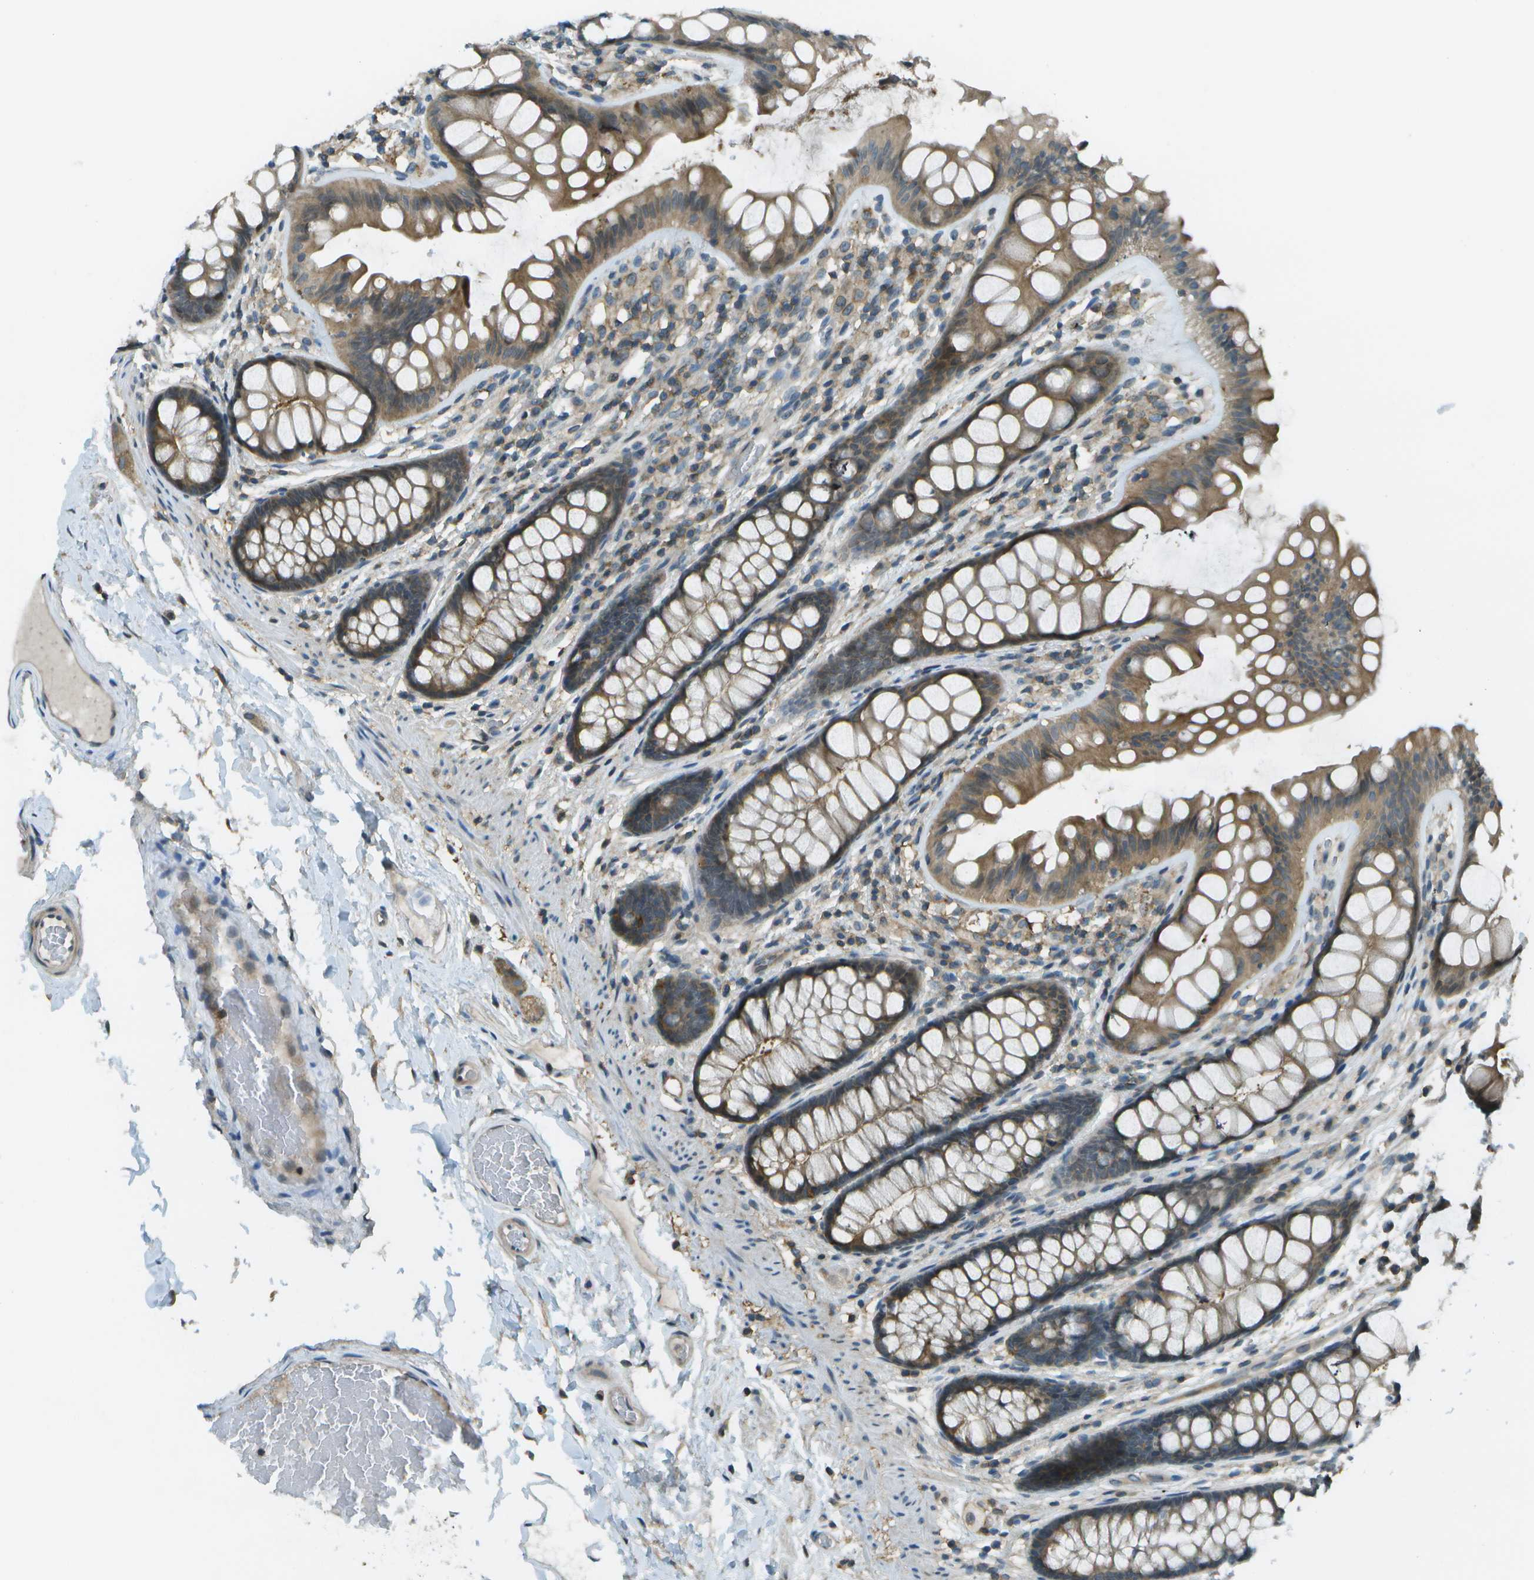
{"staining": {"intensity": "weak", "quantity": ">75%", "location": "cytoplasmic/membranous"}, "tissue": "colon", "cell_type": "Endothelial cells", "image_type": "normal", "snomed": [{"axis": "morphology", "description": "Normal tissue, NOS"}, {"axis": "topography", "description": "Colon"}], "caption": "The micrograph demonstrates a brown stain indicating the presence of a protein in the cytoplasmic/membranous of endothelial cells in colon. The protein of interest is stained brown, and the nuclei are stained in blue (DAB (3,3'-diaminobenzidine) IHC with brightfield microscopy, high magnification).", "gene": "LRRC66", "patient": {"sex": "female", "age": 56}}